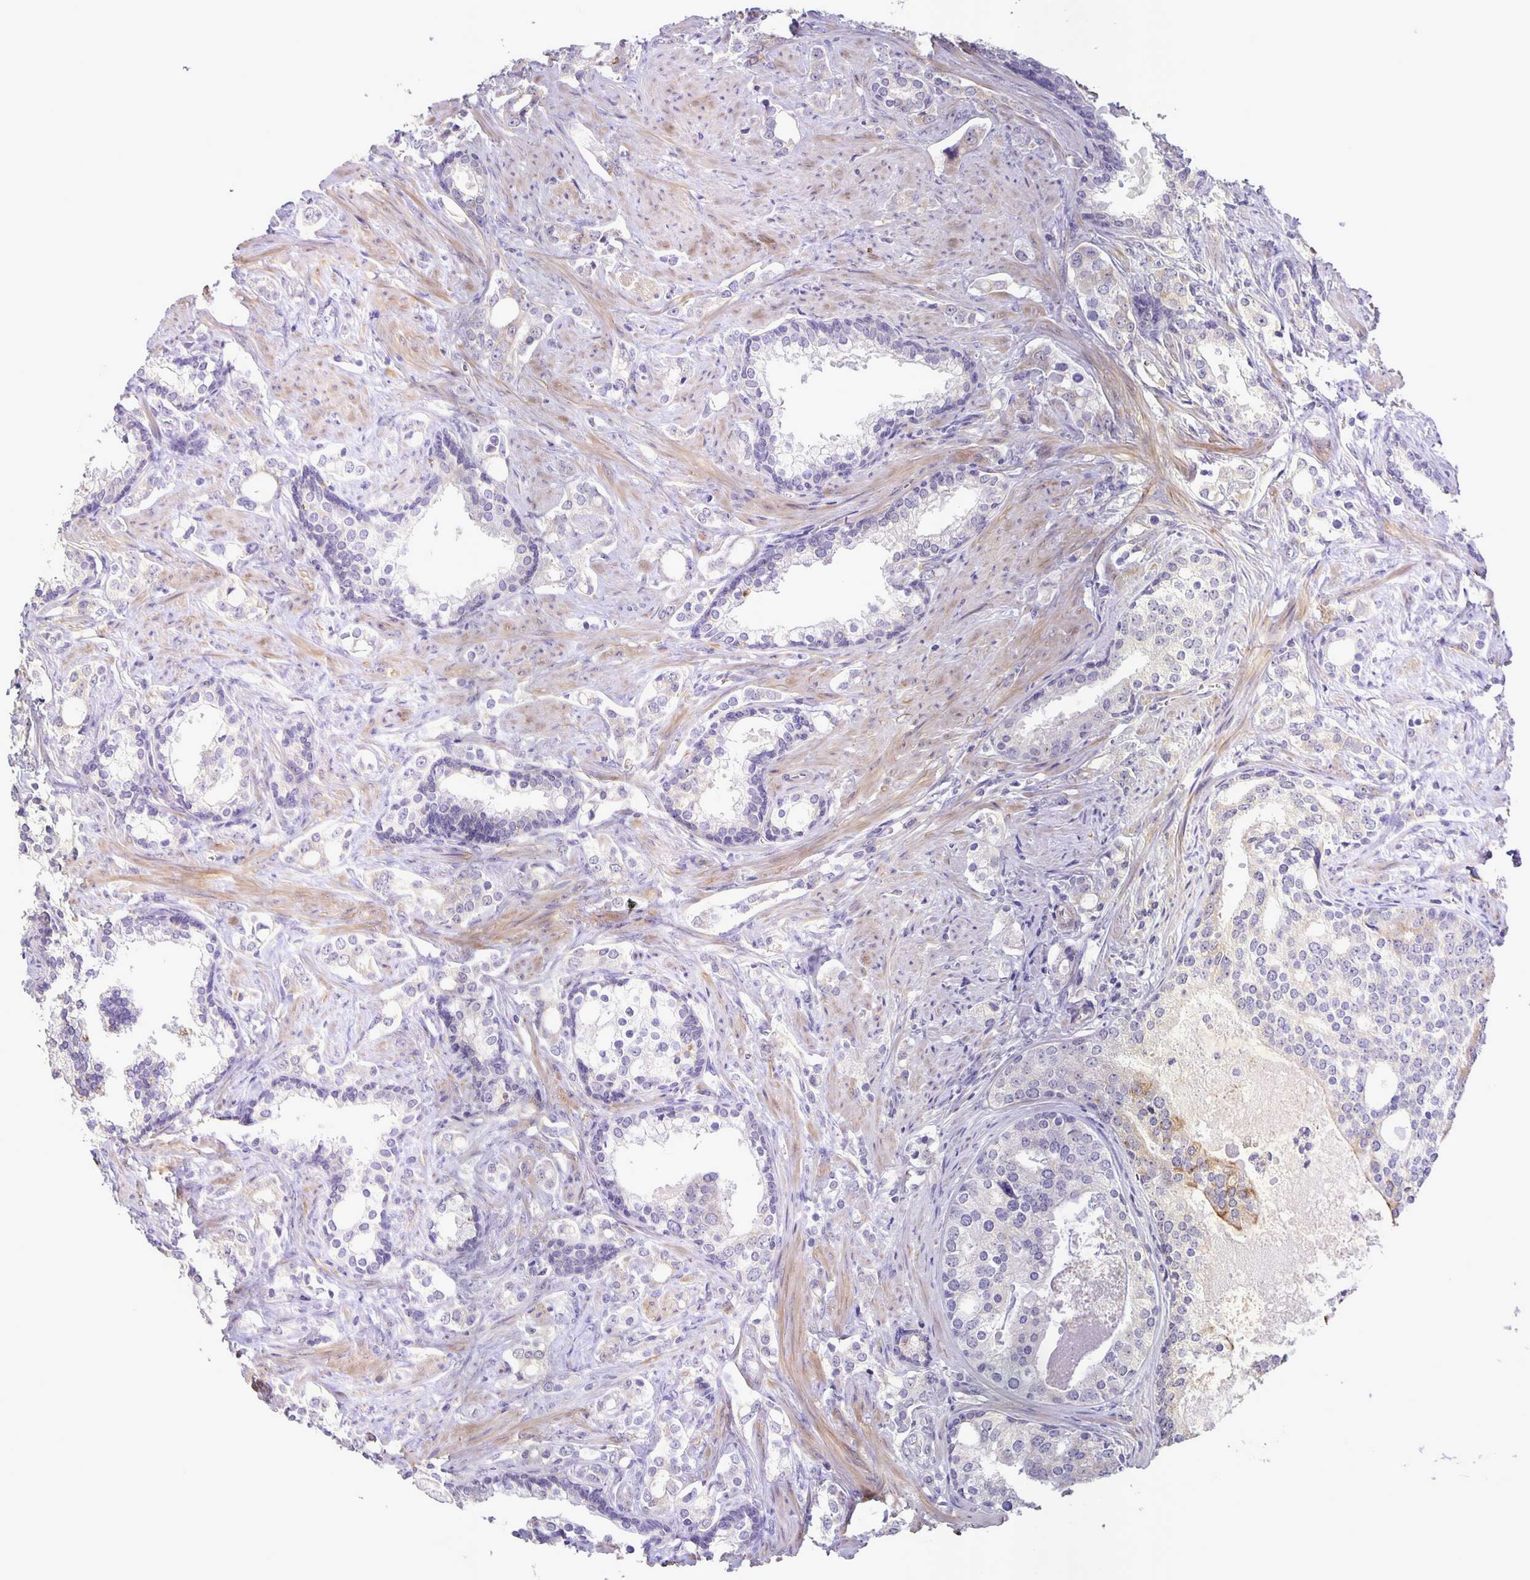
{"staining": {"intensity": "weak", "quantity": "<25%", "location": "cytoplasmic/membranous"}, "tissue": "prostate cancer", "cell_type": "Tumor cells", "image_type": "cancer", "snomed": [{"axis": "morphology", "description": "Adenocarcinoma, Medium grade"}, {"axis": "topography", "description": "Prostate"}], "caption": "Tumor cells show no significant expression in medium-grade adenocarcinoma (prostate). Brightfield microscopy of immunohistochemistry stained with DAB (brown) and hematoxylin (blue), captured at high magnification.", "gene": "SRCIN1", "patient": {"sex": "male", "age": 57}}